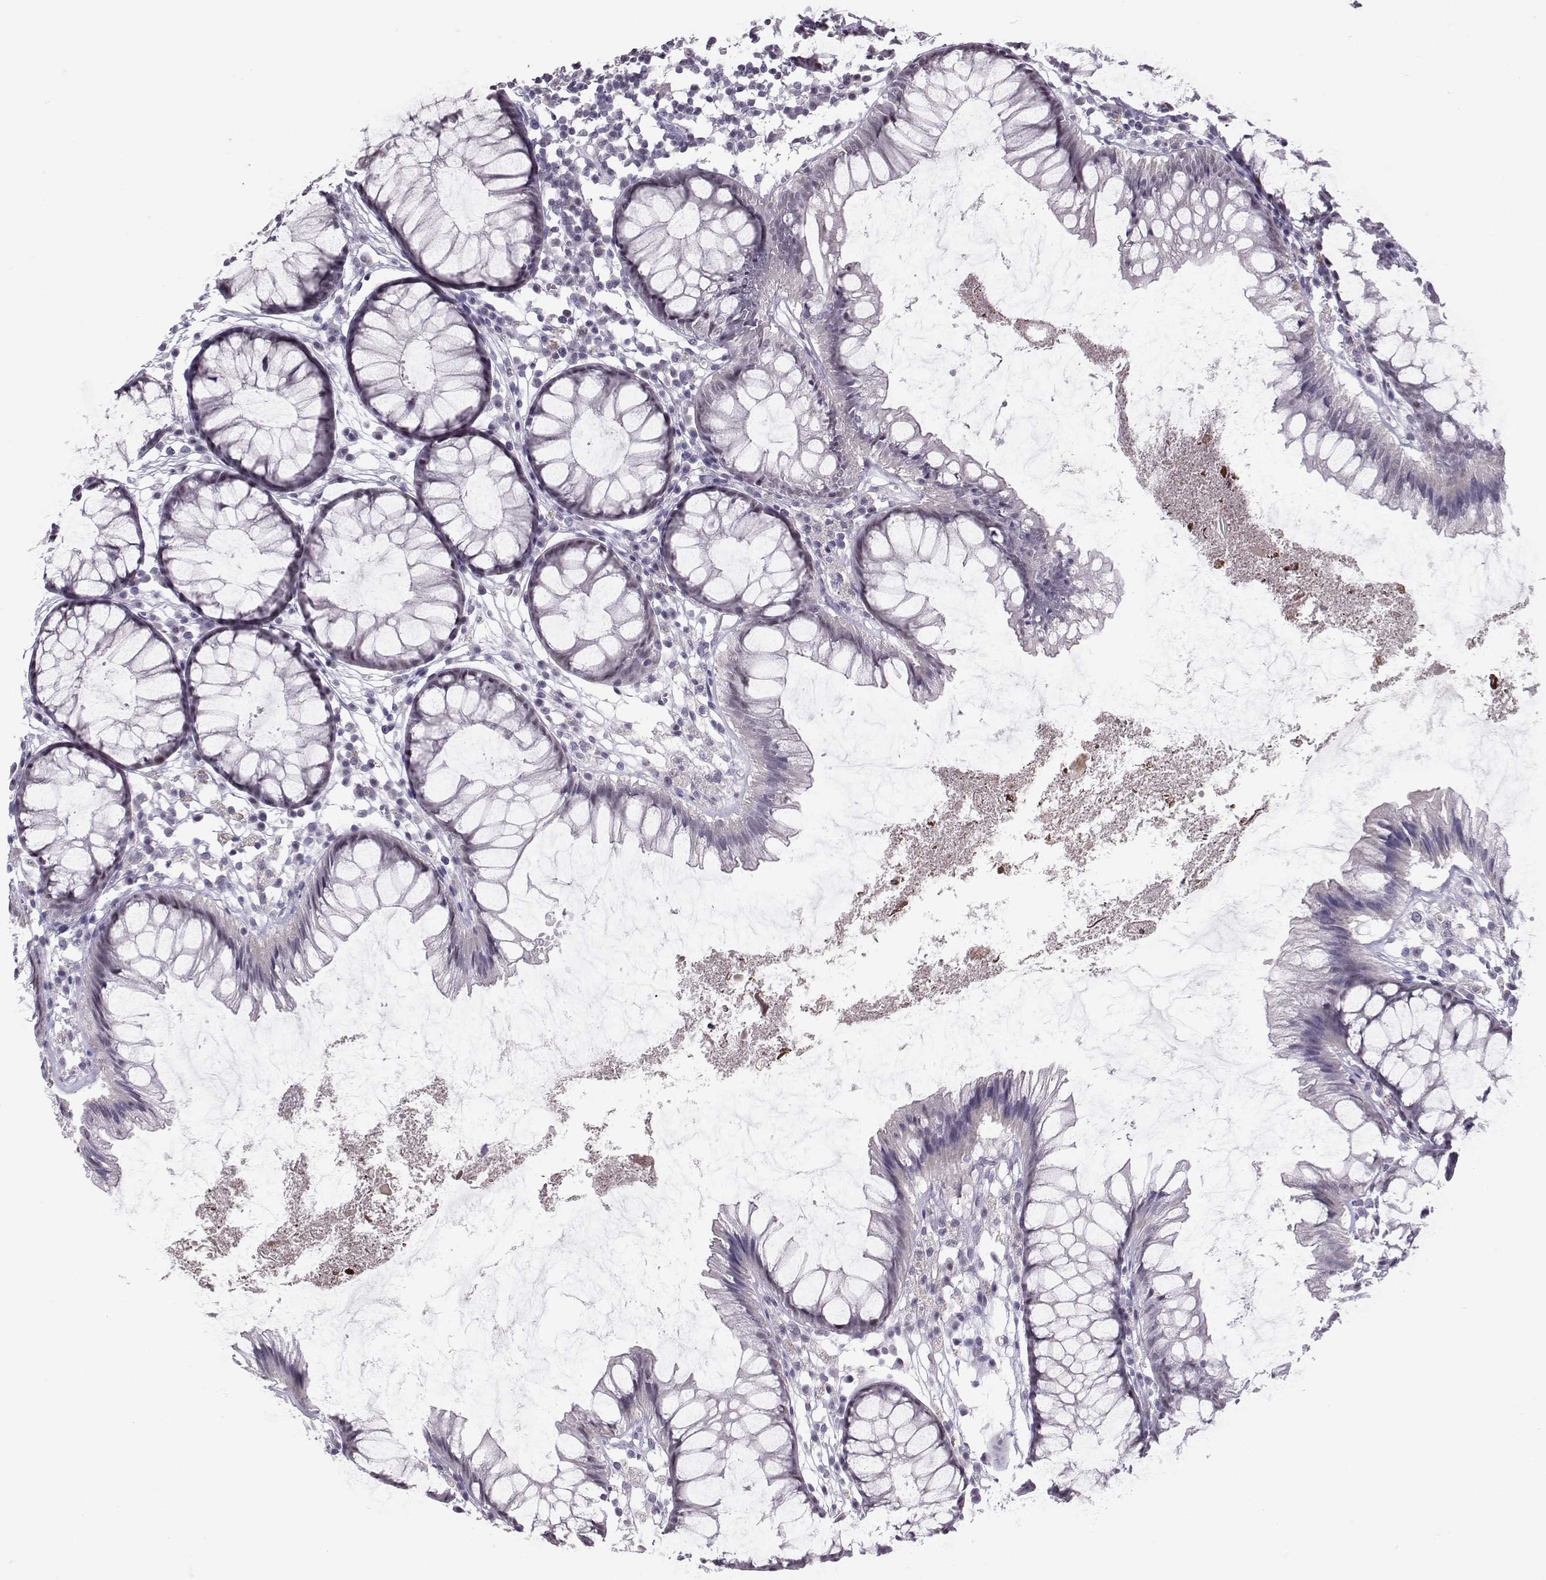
{"staining": {"intensity": "negative", "quantity": "none", "location": "none"}, "tissue": "colon", "cell_type": "Endothelial cells", "image_type": "normal", "snomed": [{"axis": "morphology", "description": "Normal tissue, NOS"}, {"axis": "morphology", "description": "Adenocarcinoma, NOS"}, {"axis": "topography", "description": "Colon"}], "caption": "This is an immunohistochemistry (IHC) image of unremarkable colon. There is no positivity in endothelial cells.", "gene": "DNAAF1", "patient": {"sex": "male", "age": 65}}